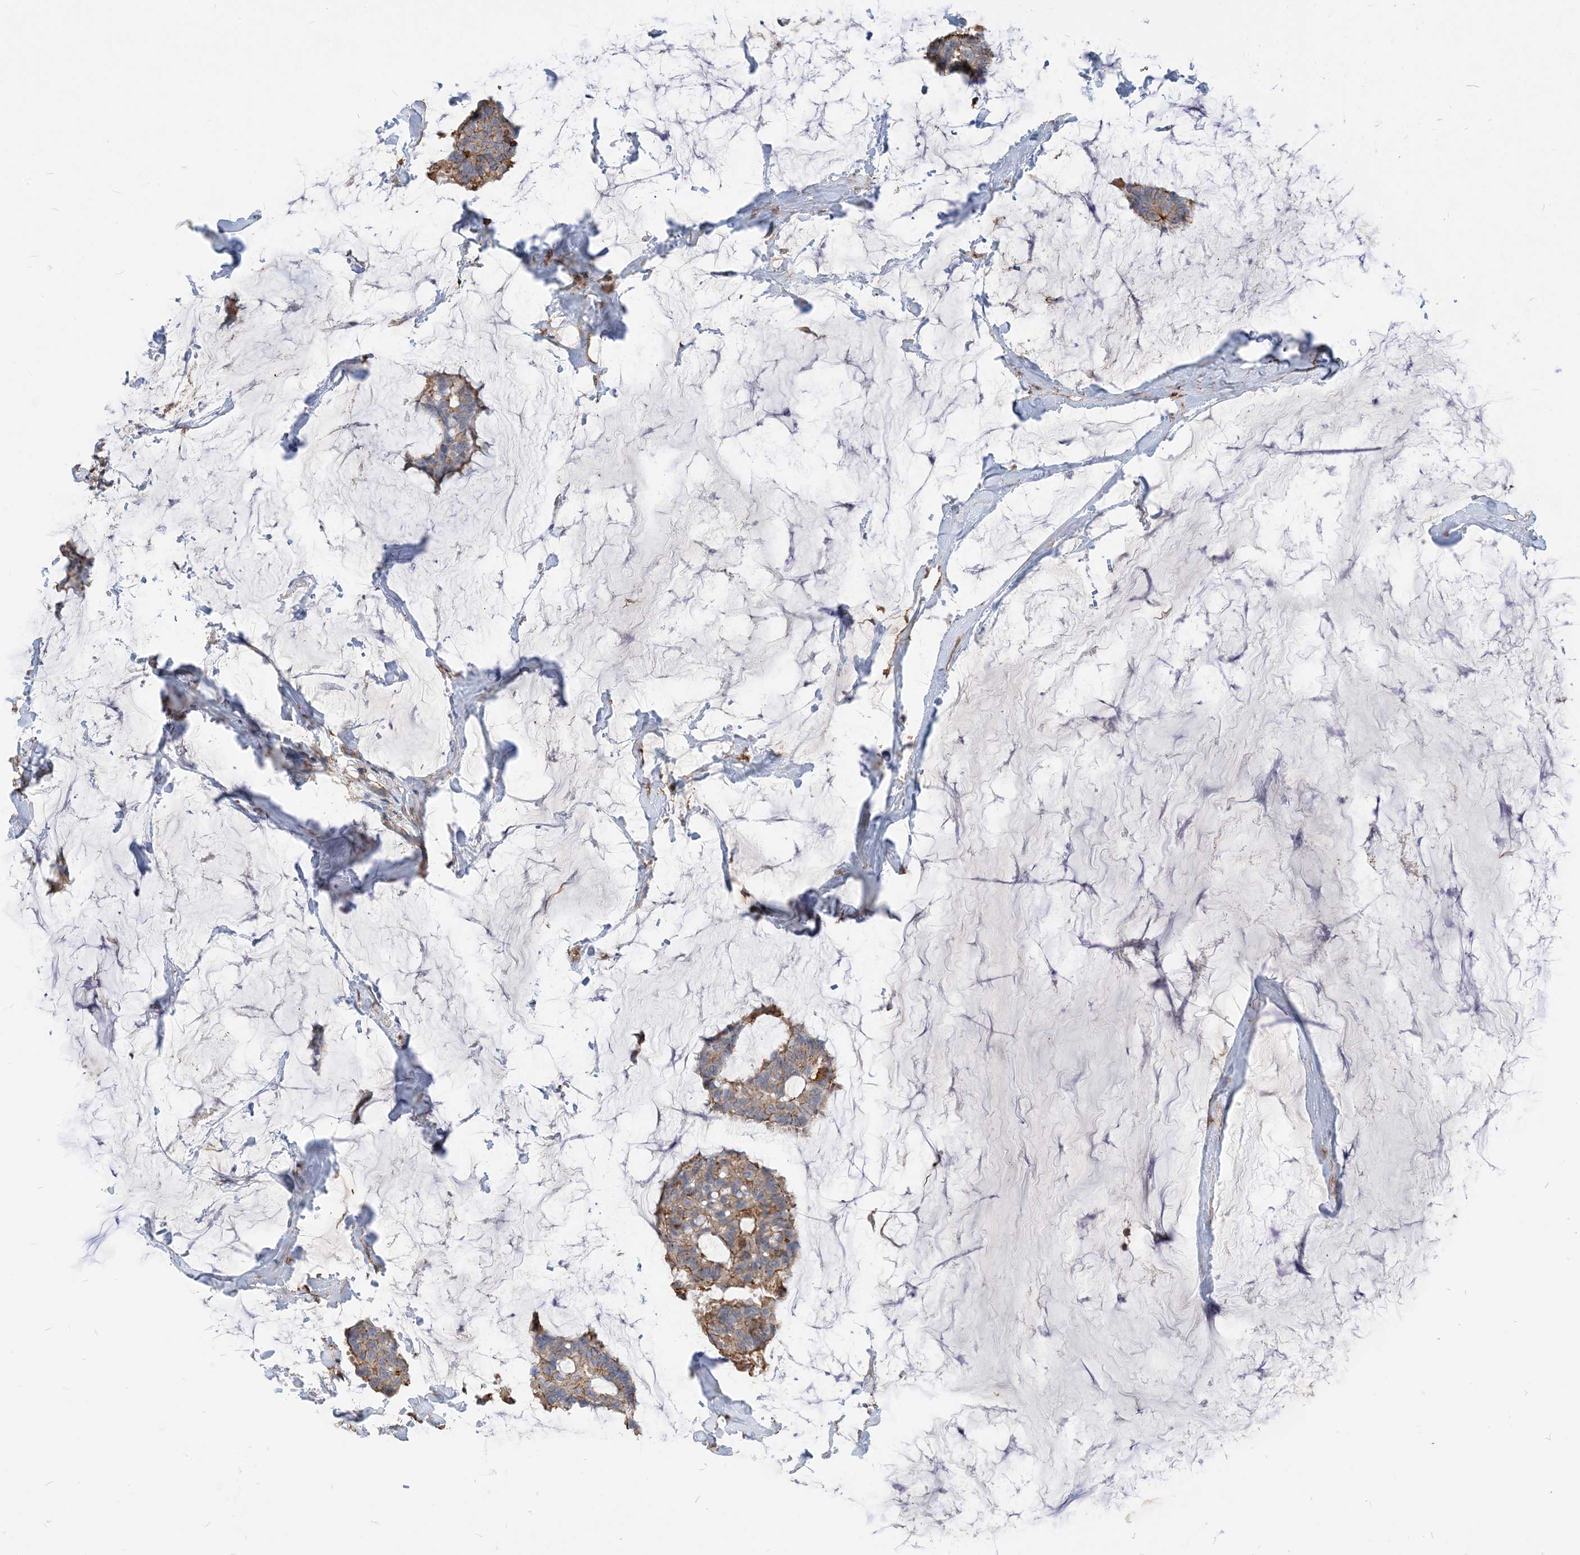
{"staining": {"intensity": "moderate", "quantity": "25%-75%", "location": "cytoplasmic/membranous"}, "tissue": "breast cancer", "cell_type": "Tumor cells", "image_type": "cancer", "snomed": [{"axis": "morphology", "description": "Duct carcinoma"}, {"axis": "topography", "description": "Breast"}], "caption": "Breast cancer (infiltrating ductal carcinoma) tissue demonstrates moderate cytoplasmic/membranous expression in about 25%-75% of tumor cells", "gene": "PARVG", "patient": {"sex": "female", "age": 93}}